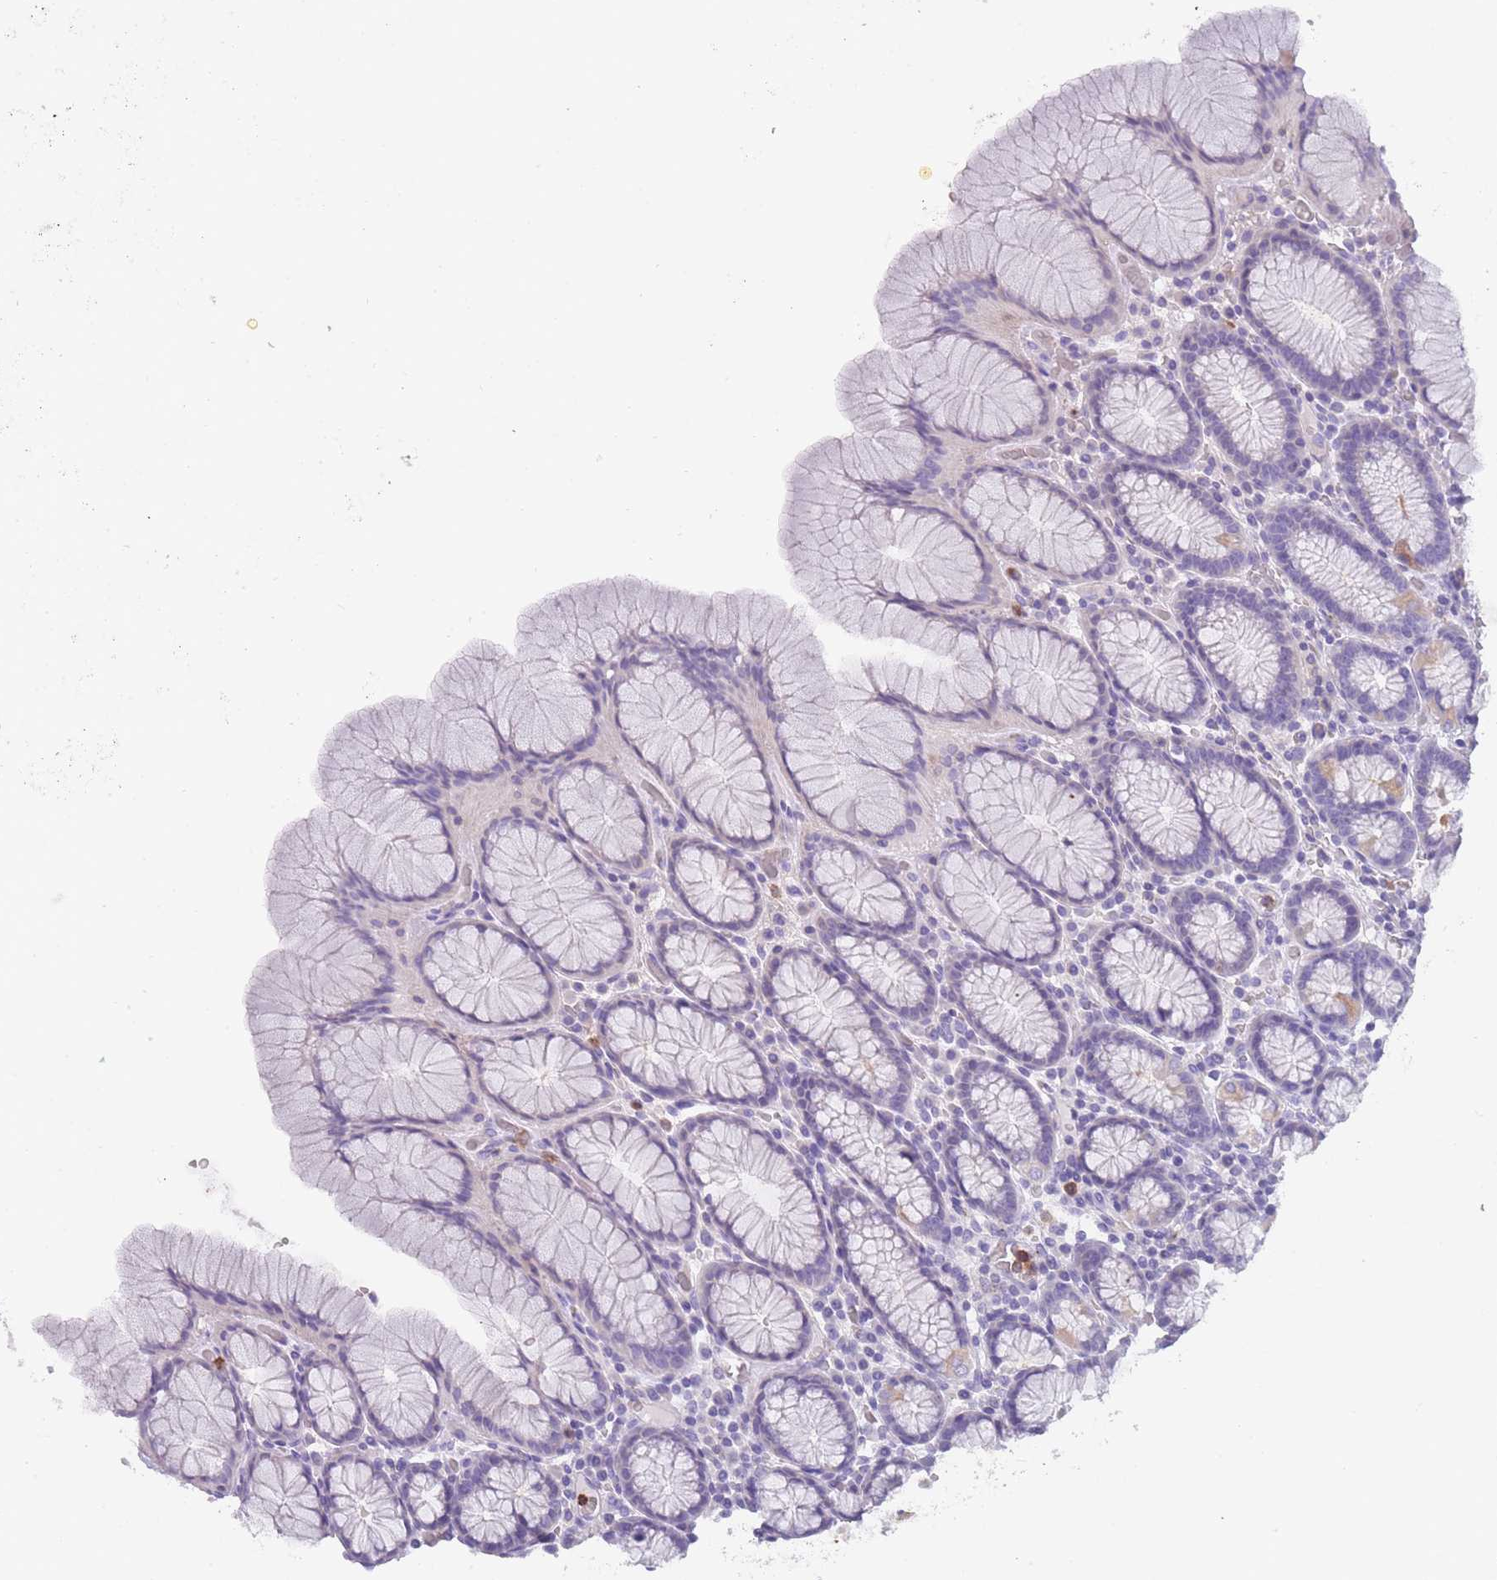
{"staining": {"intensity": "moderate", "quantity": "<25%", "location": "cytoplasmic/membranous"}, "tissue": "stomach", "cell_type": "Glandular cells", "image_type": "normal", "snomed": [{"axis": "morphology", "description": "Normal tissue, NOS"}, {"axis": "topography", "description": "Stomach, upper"}, {"axis": "topography", "description": "Stomach"}], "caption": "Immunohistochemistry image of normal human stomach stained for a protein (brown), which exhibits low levels of moderate cytoplasmic/membranous staining in approximately <25% of glandular cells.", "gene": "CR1L", "patient": {"sex": "male", "age": 62}}